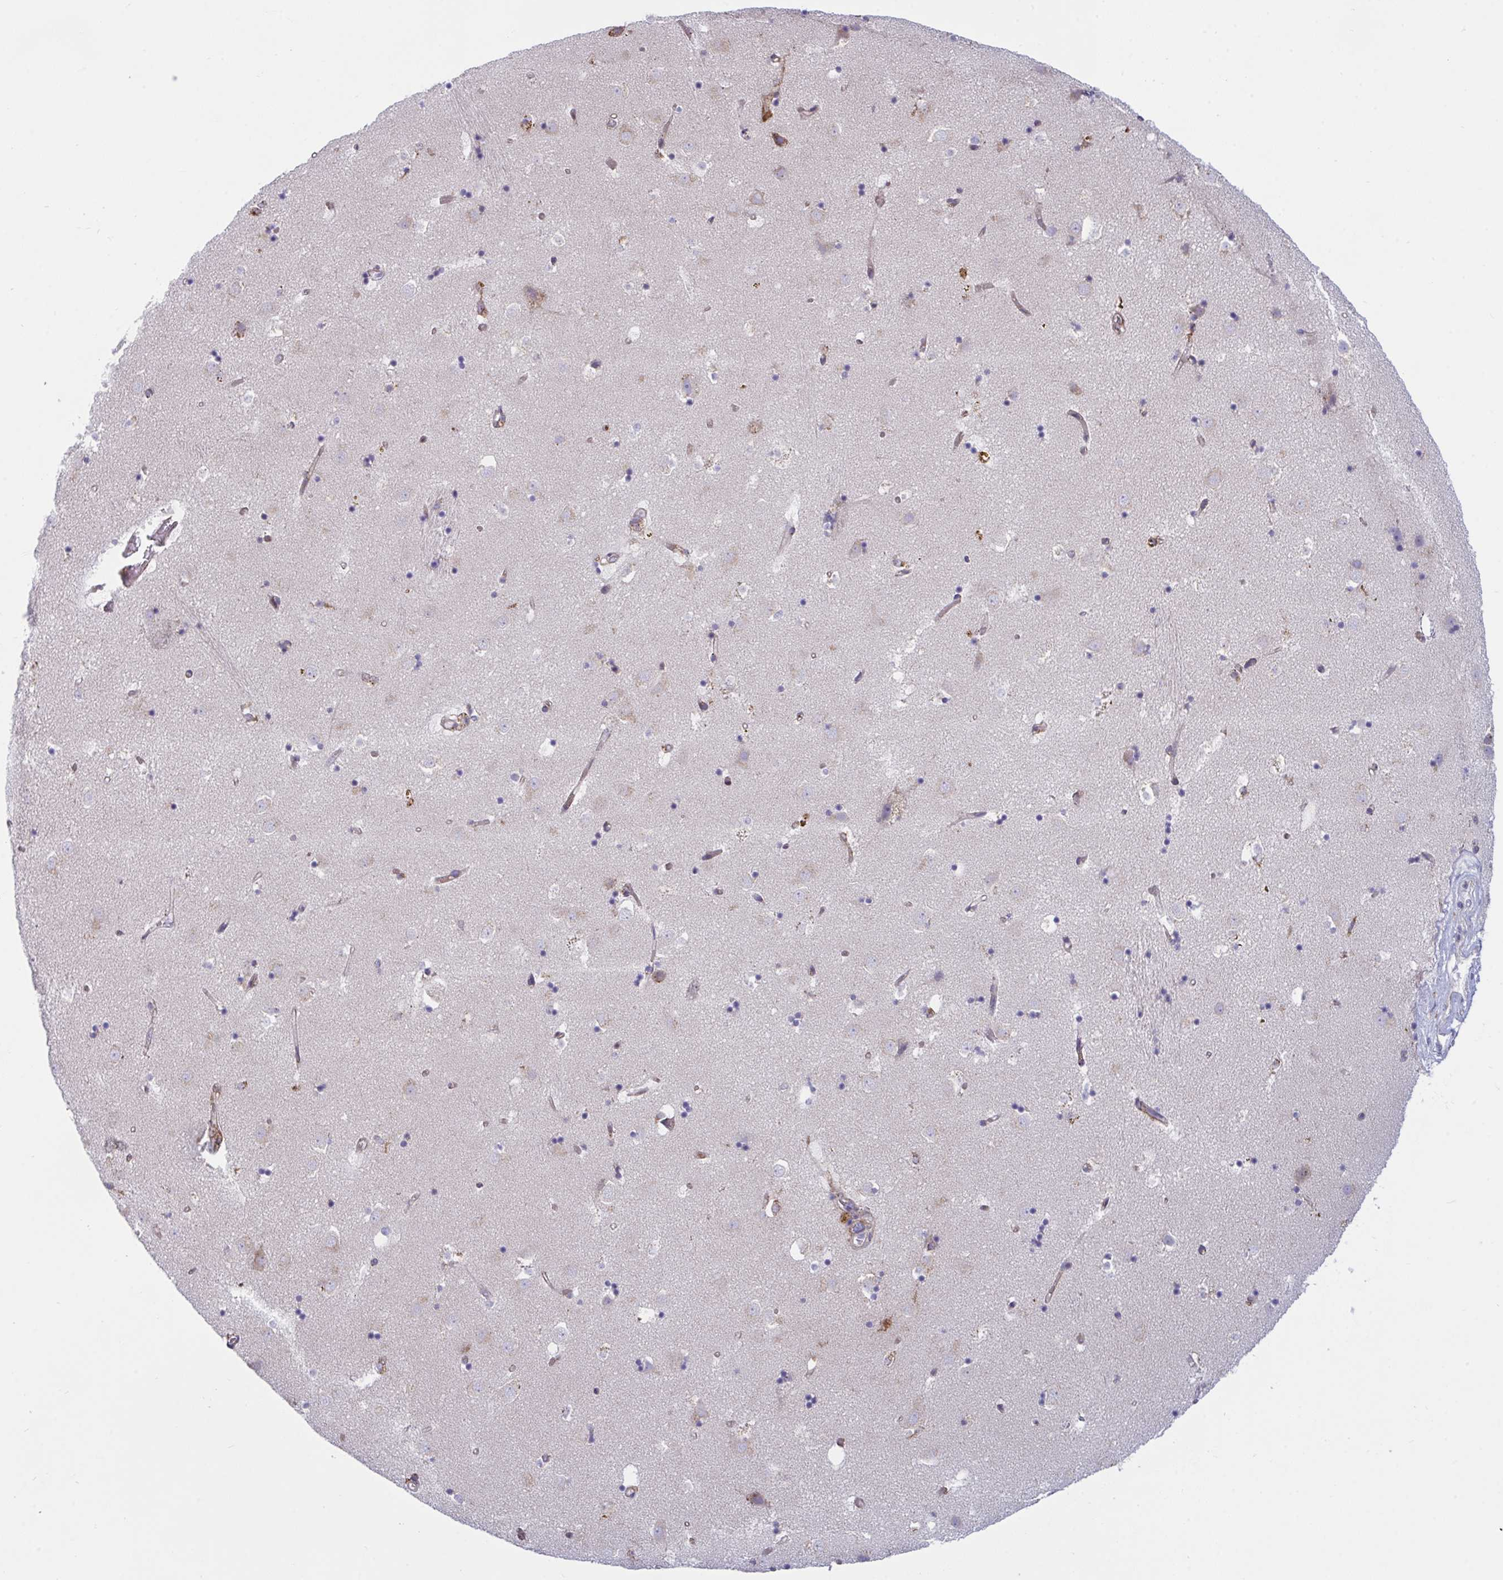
{"staining": {"intensity": "negative", "quantity": "none", "location": "none"}, "tissue": "caudate", "cell_type": "Glial cells", "image_type": "normal", "snomed": [{"axis": "morphology", "description": "Normal tissue, NOS"}, {"axis": "topography", "description": "Lateral ventricle wall"}], "caption": "An IHC photomicrograph of benign caudate is shown. There is no staining in glial cells of caudate. Brightfield microscopy of immunohistochemistry stained with DAB (3,3'-diaminobenzidine) (brown) and hematoxylin (blue), captured at high magnification.", "gene": "MYMK", "patient": {"sex": "male", "age": 58}}